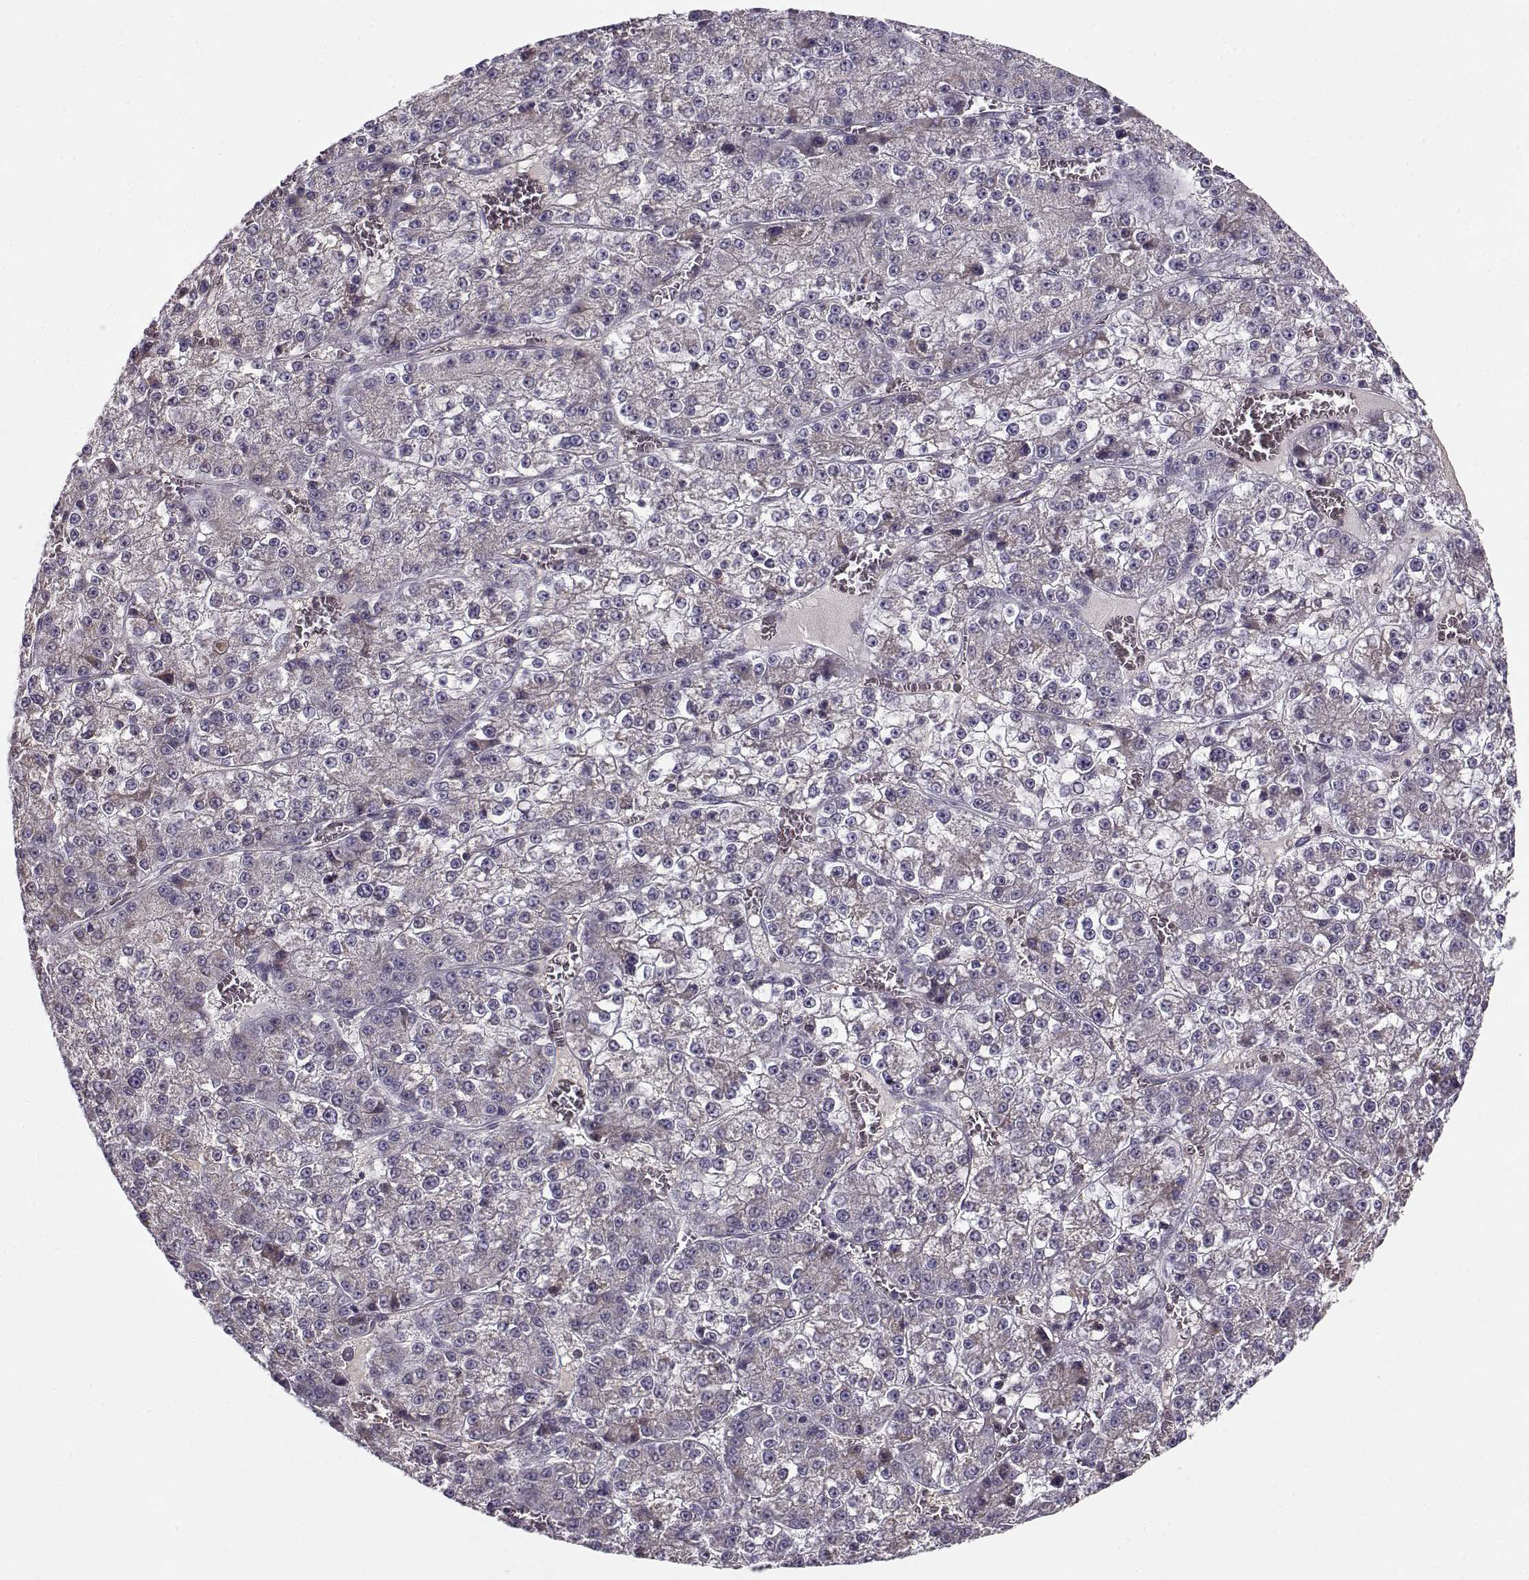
{"staining": {"intensity": "negative", "quantity": "none", "location": "none"}, "tissue": "liver cancer", "cell_type": "Tumor cells", "image_type": "cancer", "snomed": [{"axis": "morphology", "description": "Carcinoma, Hepatocellular, NOS"}, {"axis": "topography", "description": "Liver"}], "caption": "High power microscopy image of an IHC image of liver hepatocellular carcinoma, revealing no significant staining in tumor cells.", "gene": "SLC4A5", "patient": {"sex": "female", "age": 73}}